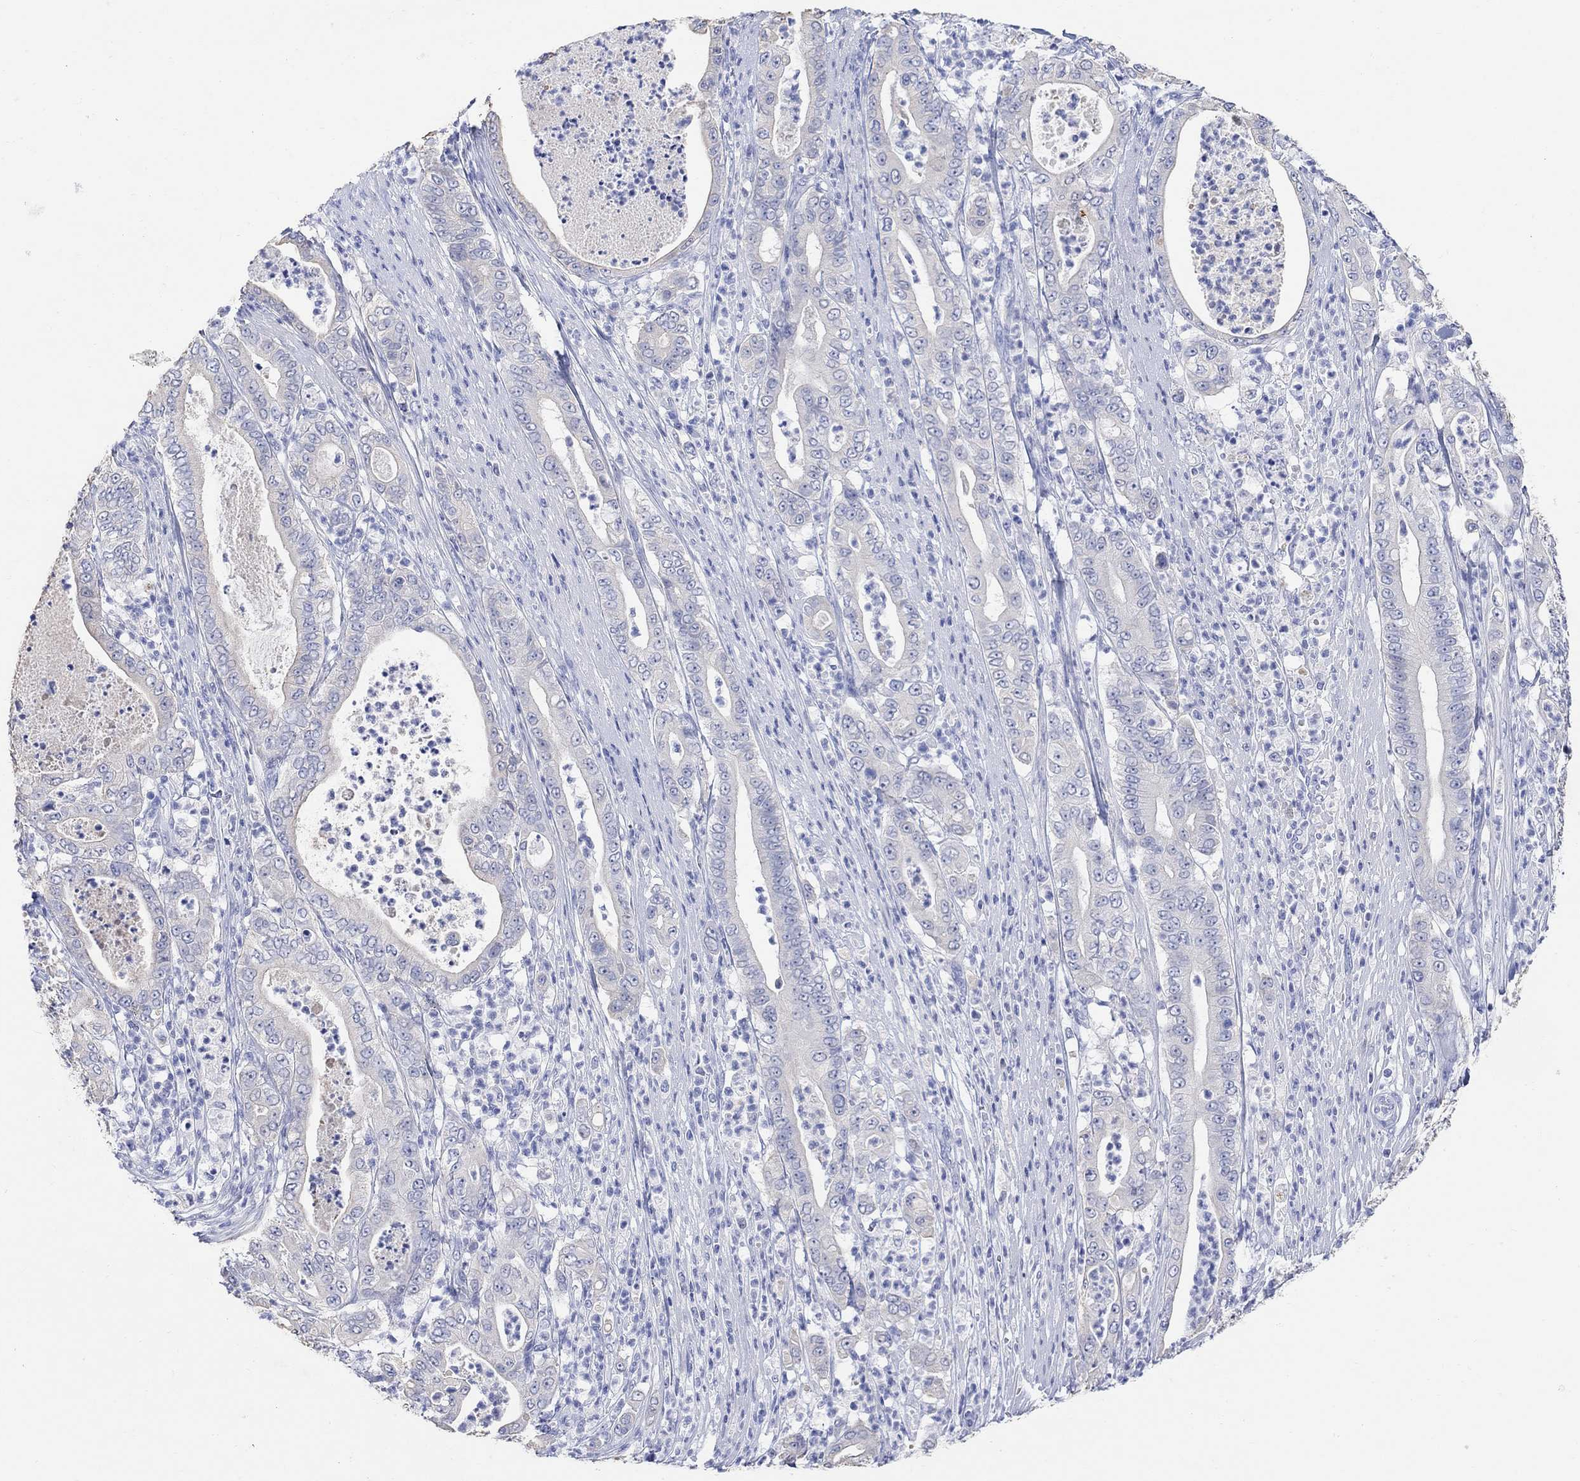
{"staining": {"intensity": "negative", "quantity": "none", "location": "none"}, "tissue": "pancreatic cancer", "cell_type": "Tumor cells", "image_type": "cancer", "snomed": [{"axis": "morphology", "description": "Adenocarcinoma, NOS"}, {"axis": "topography", "description": "Pancreas"}], "caption": "Immunohistochemical staining of human pancreatic cancer (adenocarcinoma) displays no significant positivity in tumor cells.", "gene": "TYR", "patient": {"sex": "male", "age": 71}}